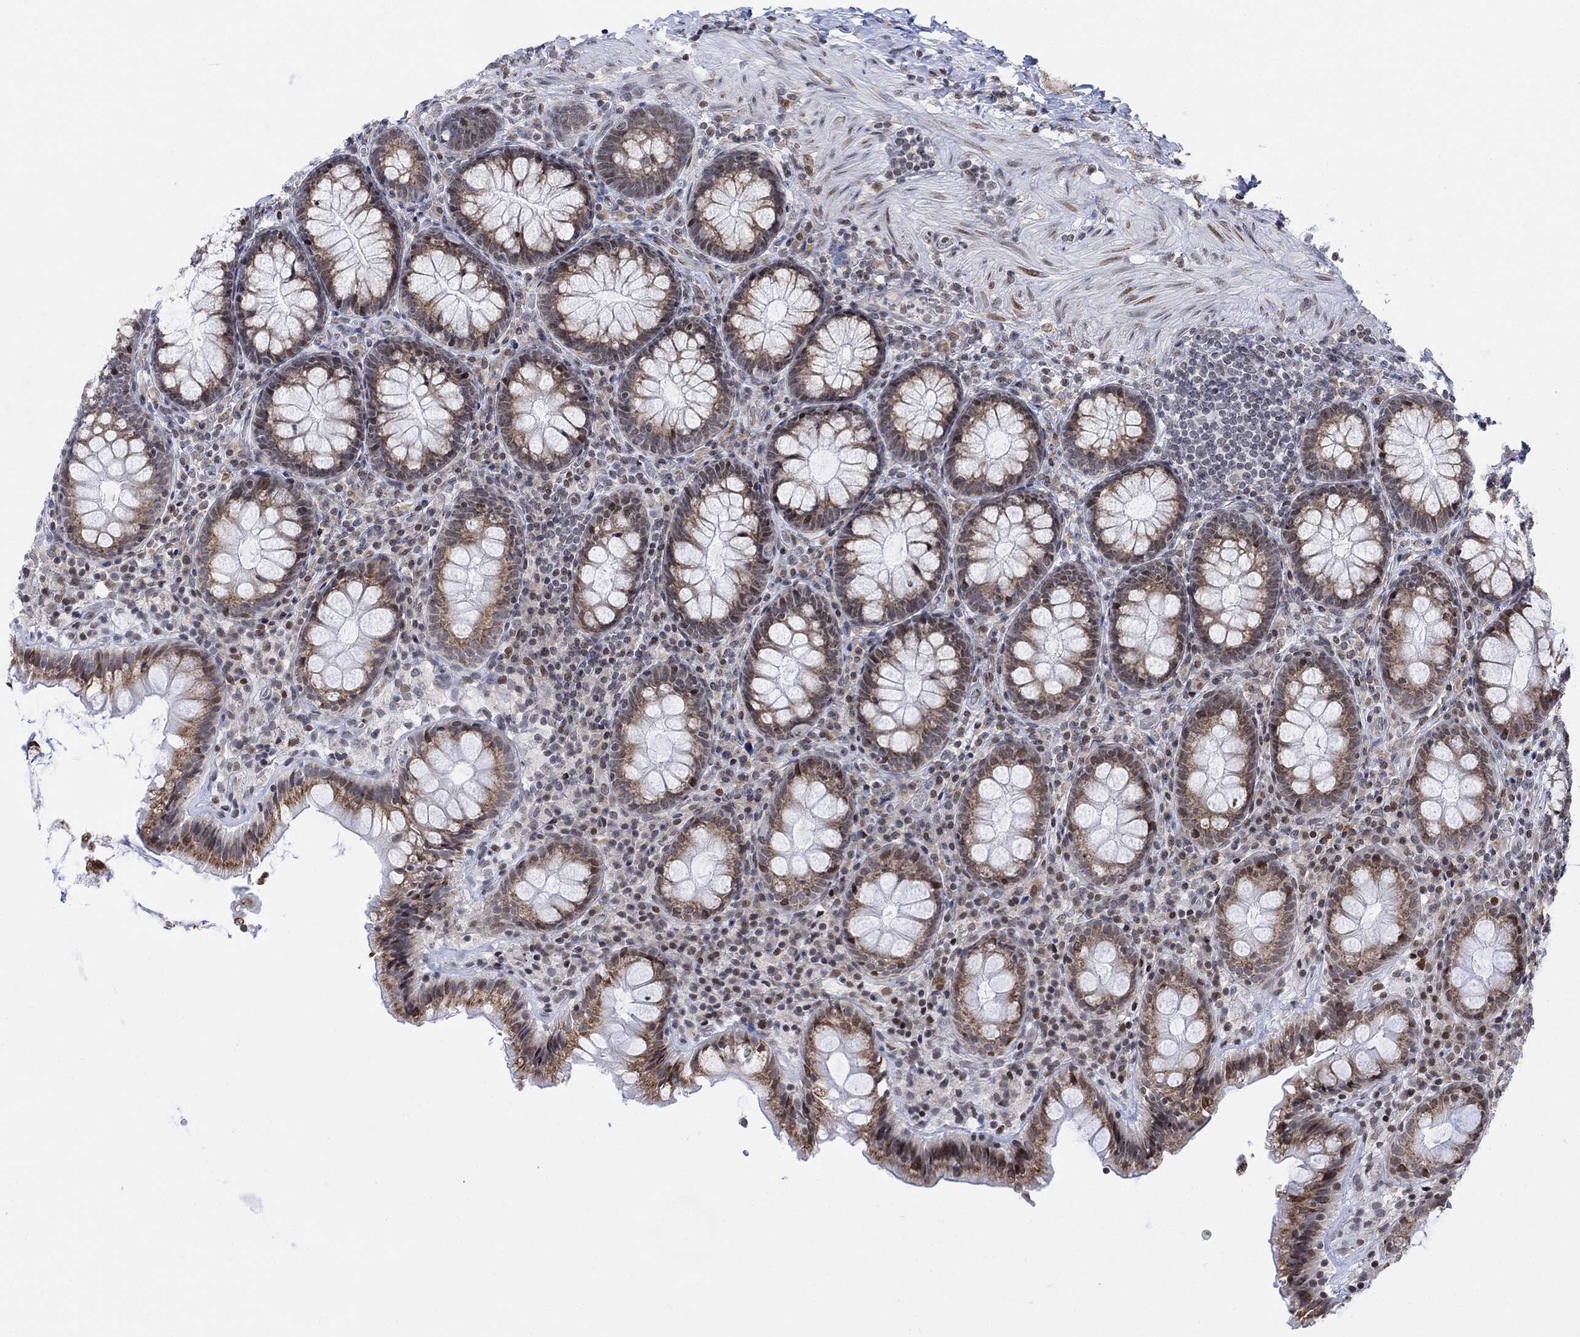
{"staining": {"intensity": "weak", "quantity": "25%-75%", "location": "nuclear"}, "tissue": "colon", "cell_type": "Endothelial cells", "image_type": "normal", "snomed": [{"axis": "morphology", "description": "Normal tissue, NOS"}, {"axis": "topography", "description": "Colon"}], "caption": "An IHC image of unremarkable tissue is shown. Protein staining in brown highlights weak nuclear positivity in colon within endothelial cells.", "gene": "ABHD14A", "patient": {"sex": "female", "age": 86}}